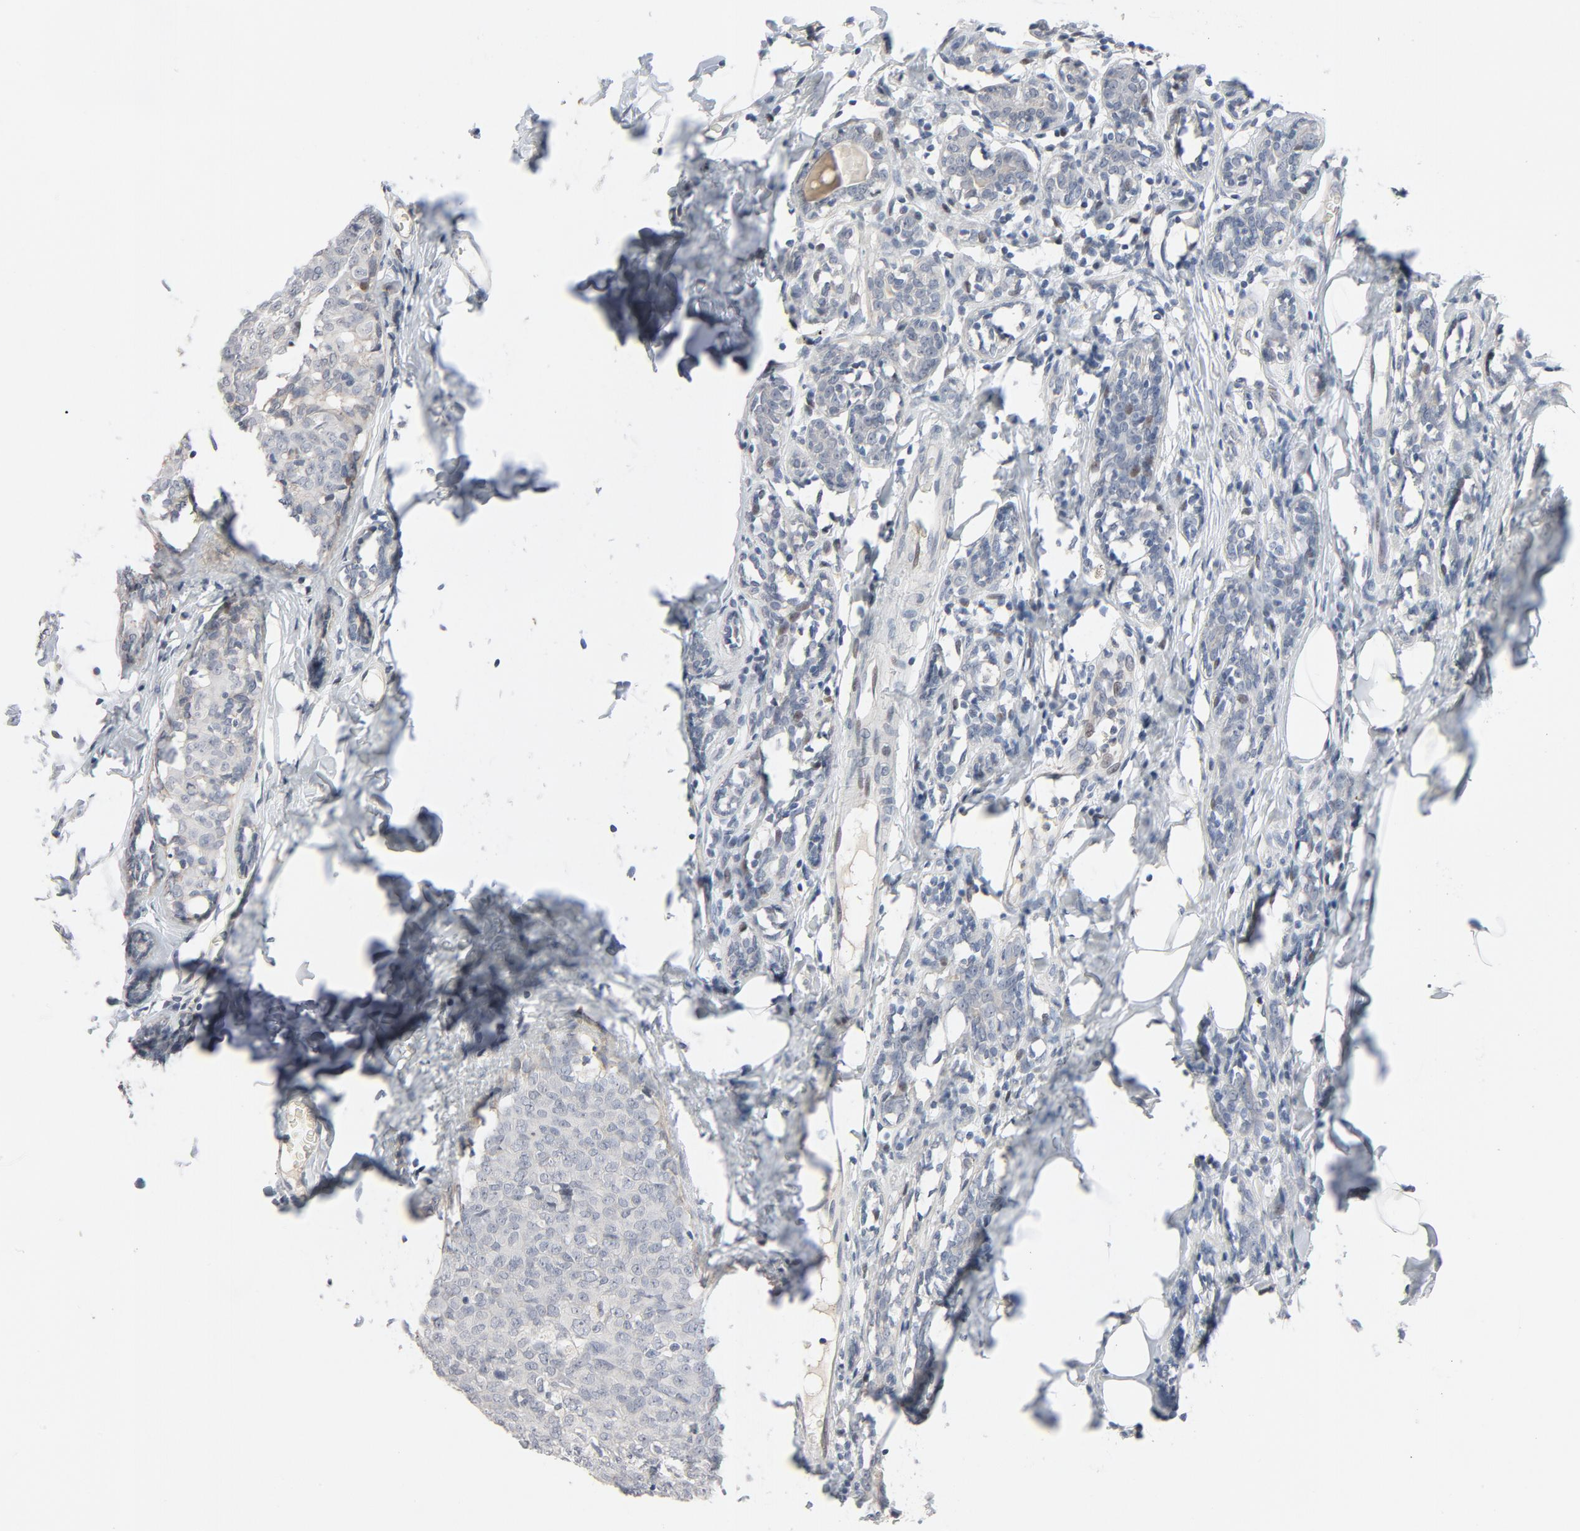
{"staining": {"intensity": "negative", "quantity": "none", "location": "none"}, "tissue": "breast cancer", "cell_type": "Tumor cells", "image_type": "cancer", "snomed": [{"axis": "morphology", "description": "Duct carcinoma"}, {"axis": "topography", "description": "Breast"}], "caption": "An immunohistochemistry photomicrograph of intraductal carcinoma (breast) is shown. There is no staining in tumor cells of intraductal carcinoma (breast).", "gene": "FSCB", "patient": {"sex": "female", "age": 40}}